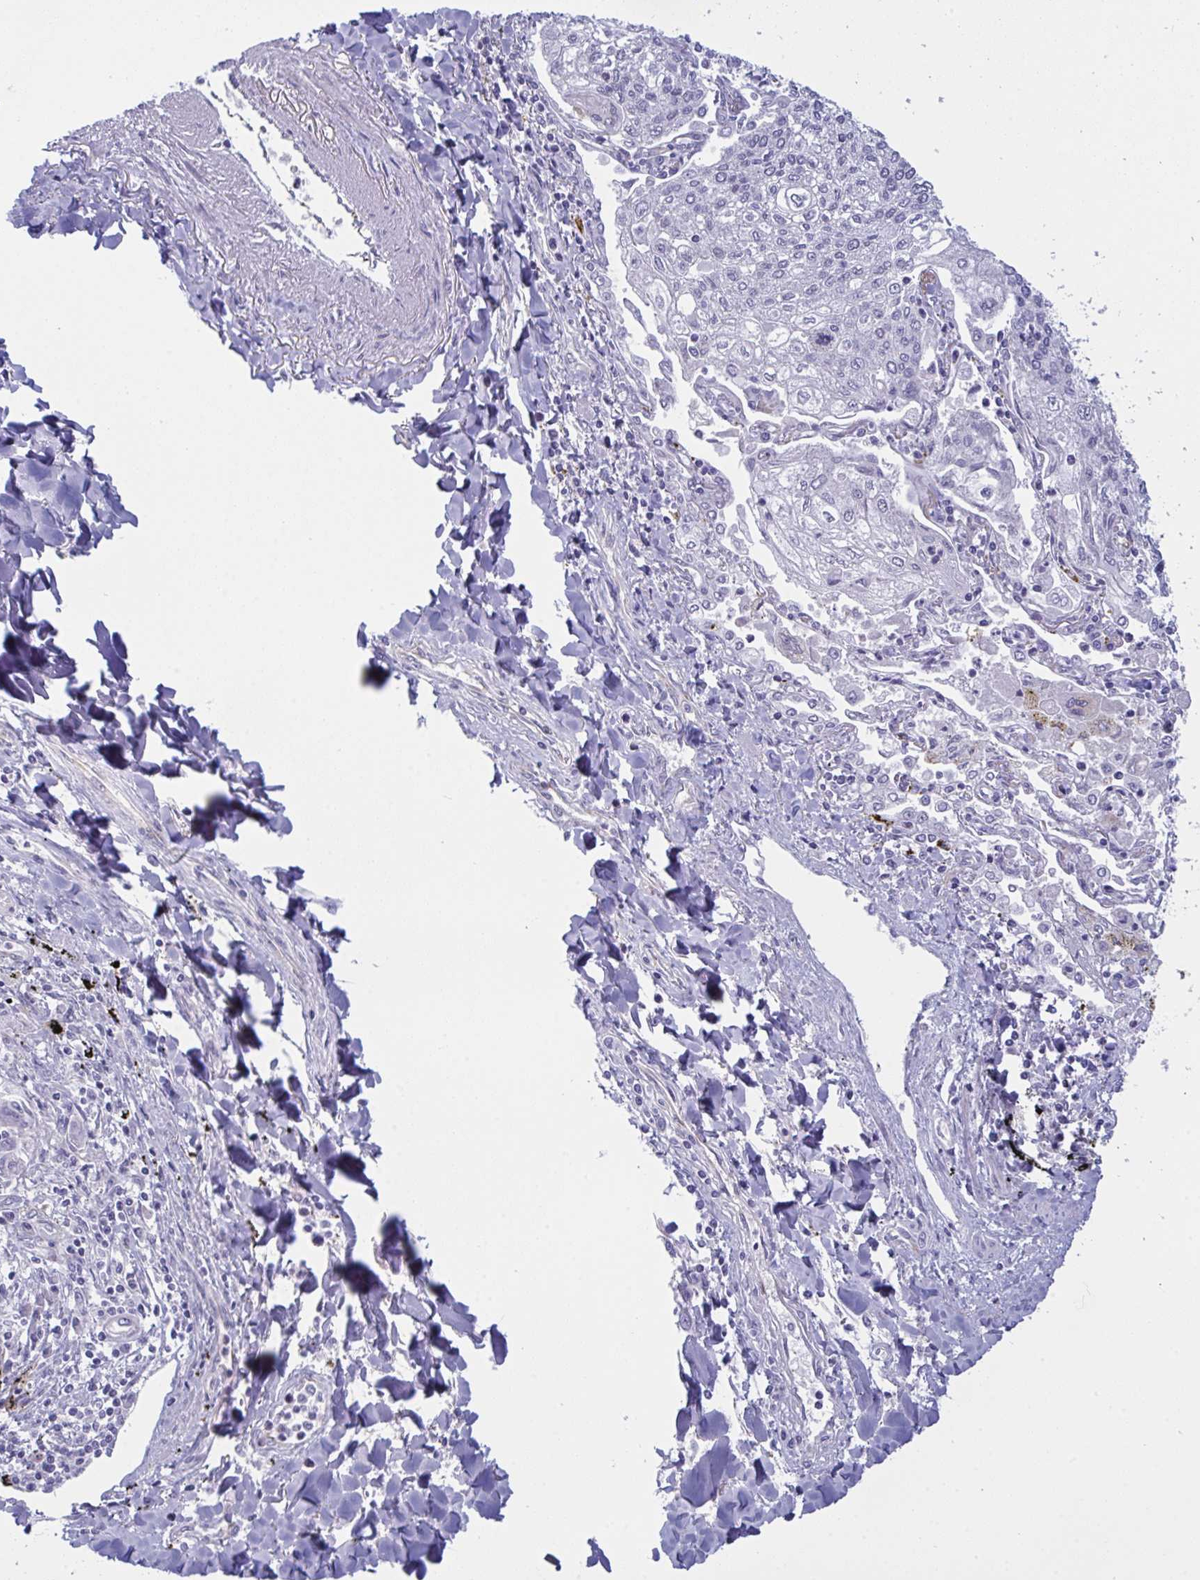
{"staining": {"intensity": "negative", "quantity": "none", "location": "none"}, "tissue": "lung cancer", "cell_type": "Tumor cells", "image_type": "cancer", "snomed": [{"axis": "morphology", "description": "Squamous cell carcinoma, NOS"}, {"axis": "topography", "description": "Lung"}], "caption": "High magnification brightfield microscopy of lung cancer stained with DAB (brown) and counterstained with hematoxylin (blue): tumor cells show no significant positivity.", "gene": "DCBLD1", "patient": {"sex": "male", "age": 74}}